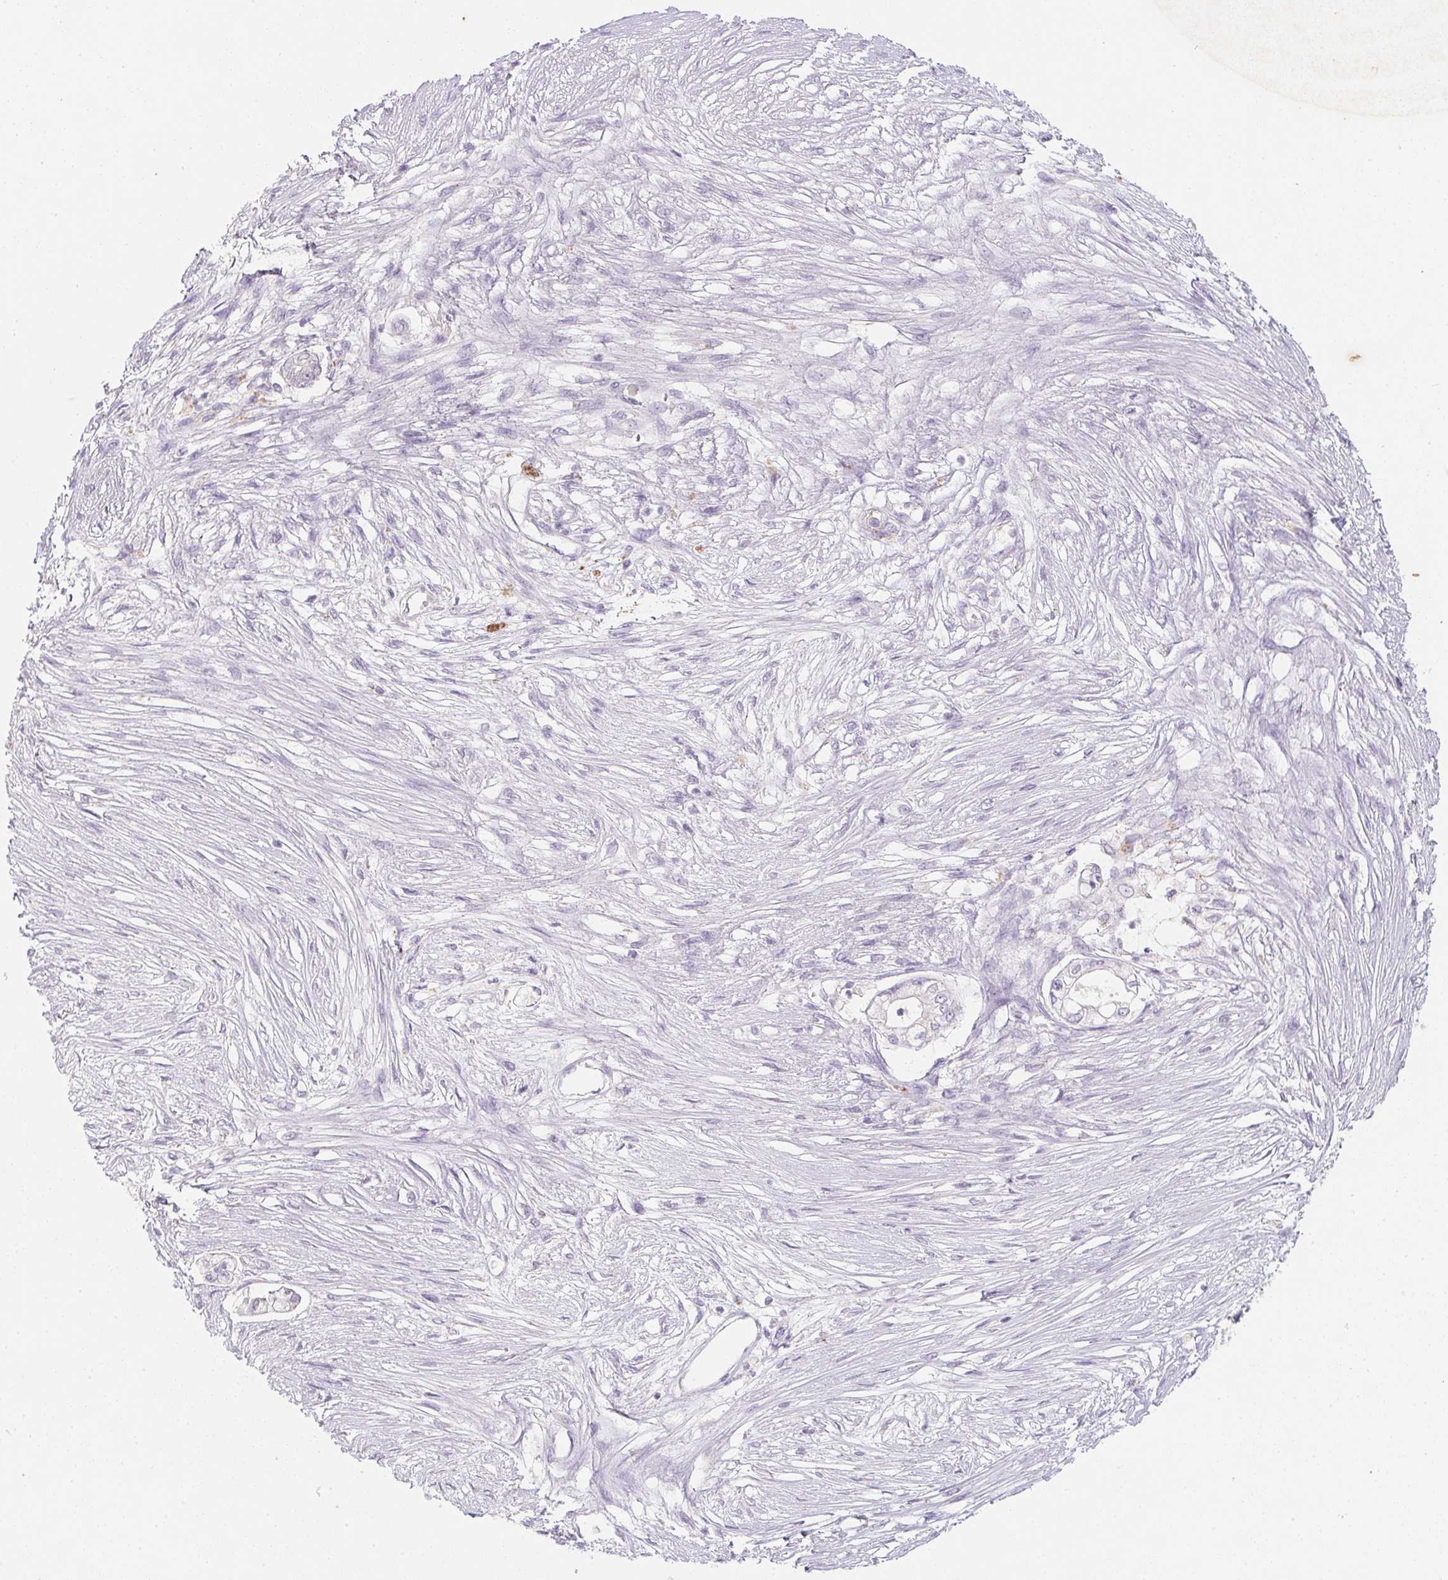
{"staining": {"intensity": "negative", "quantity": "none", "location": "none"}, "tissue": "pancreatic cancer", "cell_type": "Tumor cells", "image_type": "cancer", "snomed": [{"axis": "morphology", "description": "Adenocarcinoma, NOS"}, {"axis": "topography", "description": "Pancreas"}], "caption": "Immunohistochemistry of pancreatic cancer demonstrates no staining in tumor cells. (DAB (3,3'-diaminobenzidine) IHC, high magnification).", "gene": "DCD", "patient": {"sex": "female", "age": 69}}